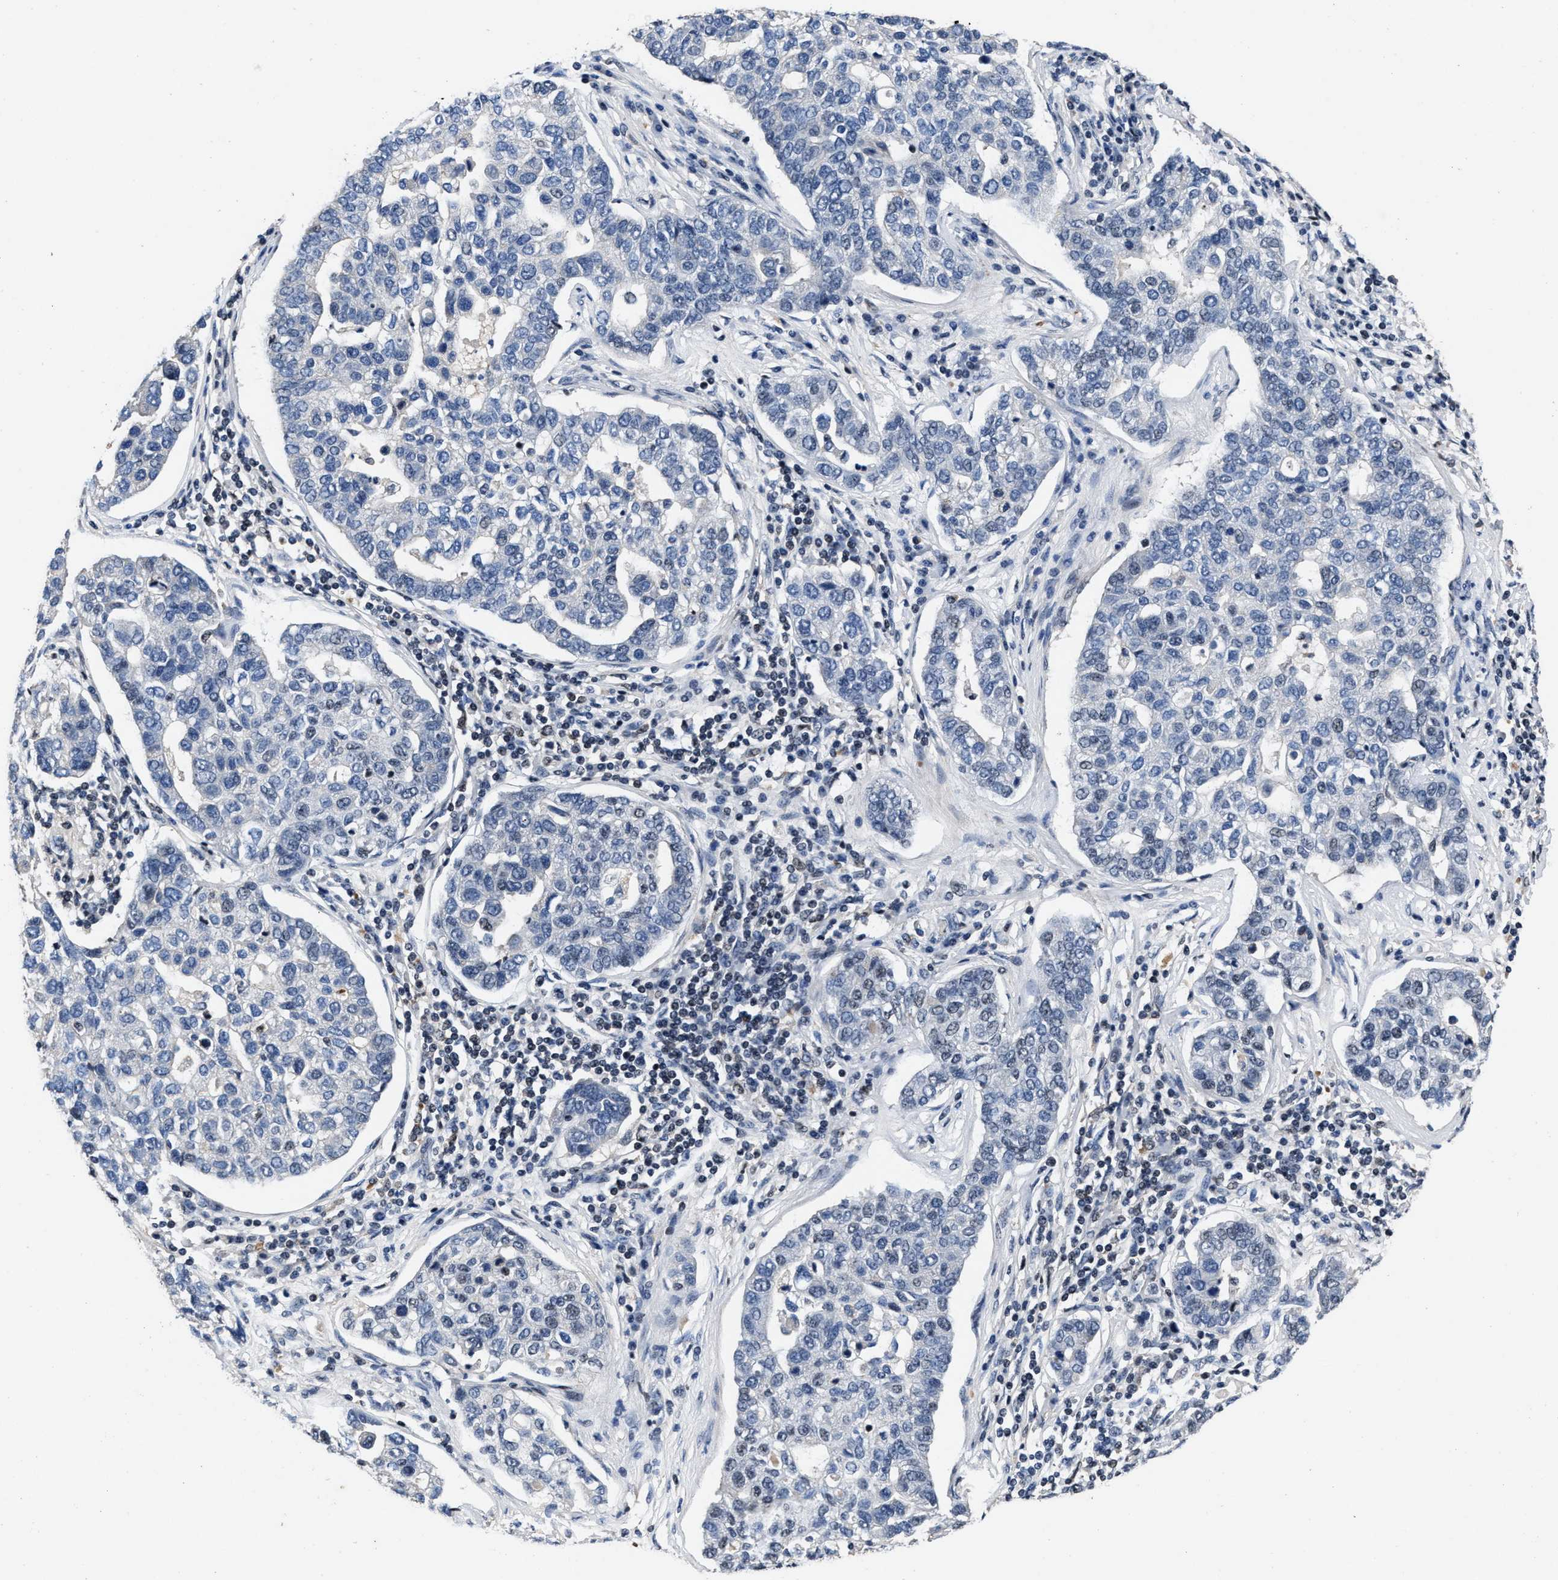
{"staining": {"intensity": "negative", "quantity": "none", "location": "none"}, "tissue": "pancreatic cancer", "cell_type": "Tumor cells", "image_type": "cancer", "snomed": [{"axis": "morphology", "description": "Adenocarcinoma, NOS"}, {"axis": "topography", "description": "Pancreas"}], "caption": "DAB (3,3'-diaminobenzidine) immunohistochemical staining of human pancreatic cancer (adenocarcinoma) reveals no significant positivity in tumor cells.", "gene": "ZNF233", "patient": {"sex": "female", "age": 61}}